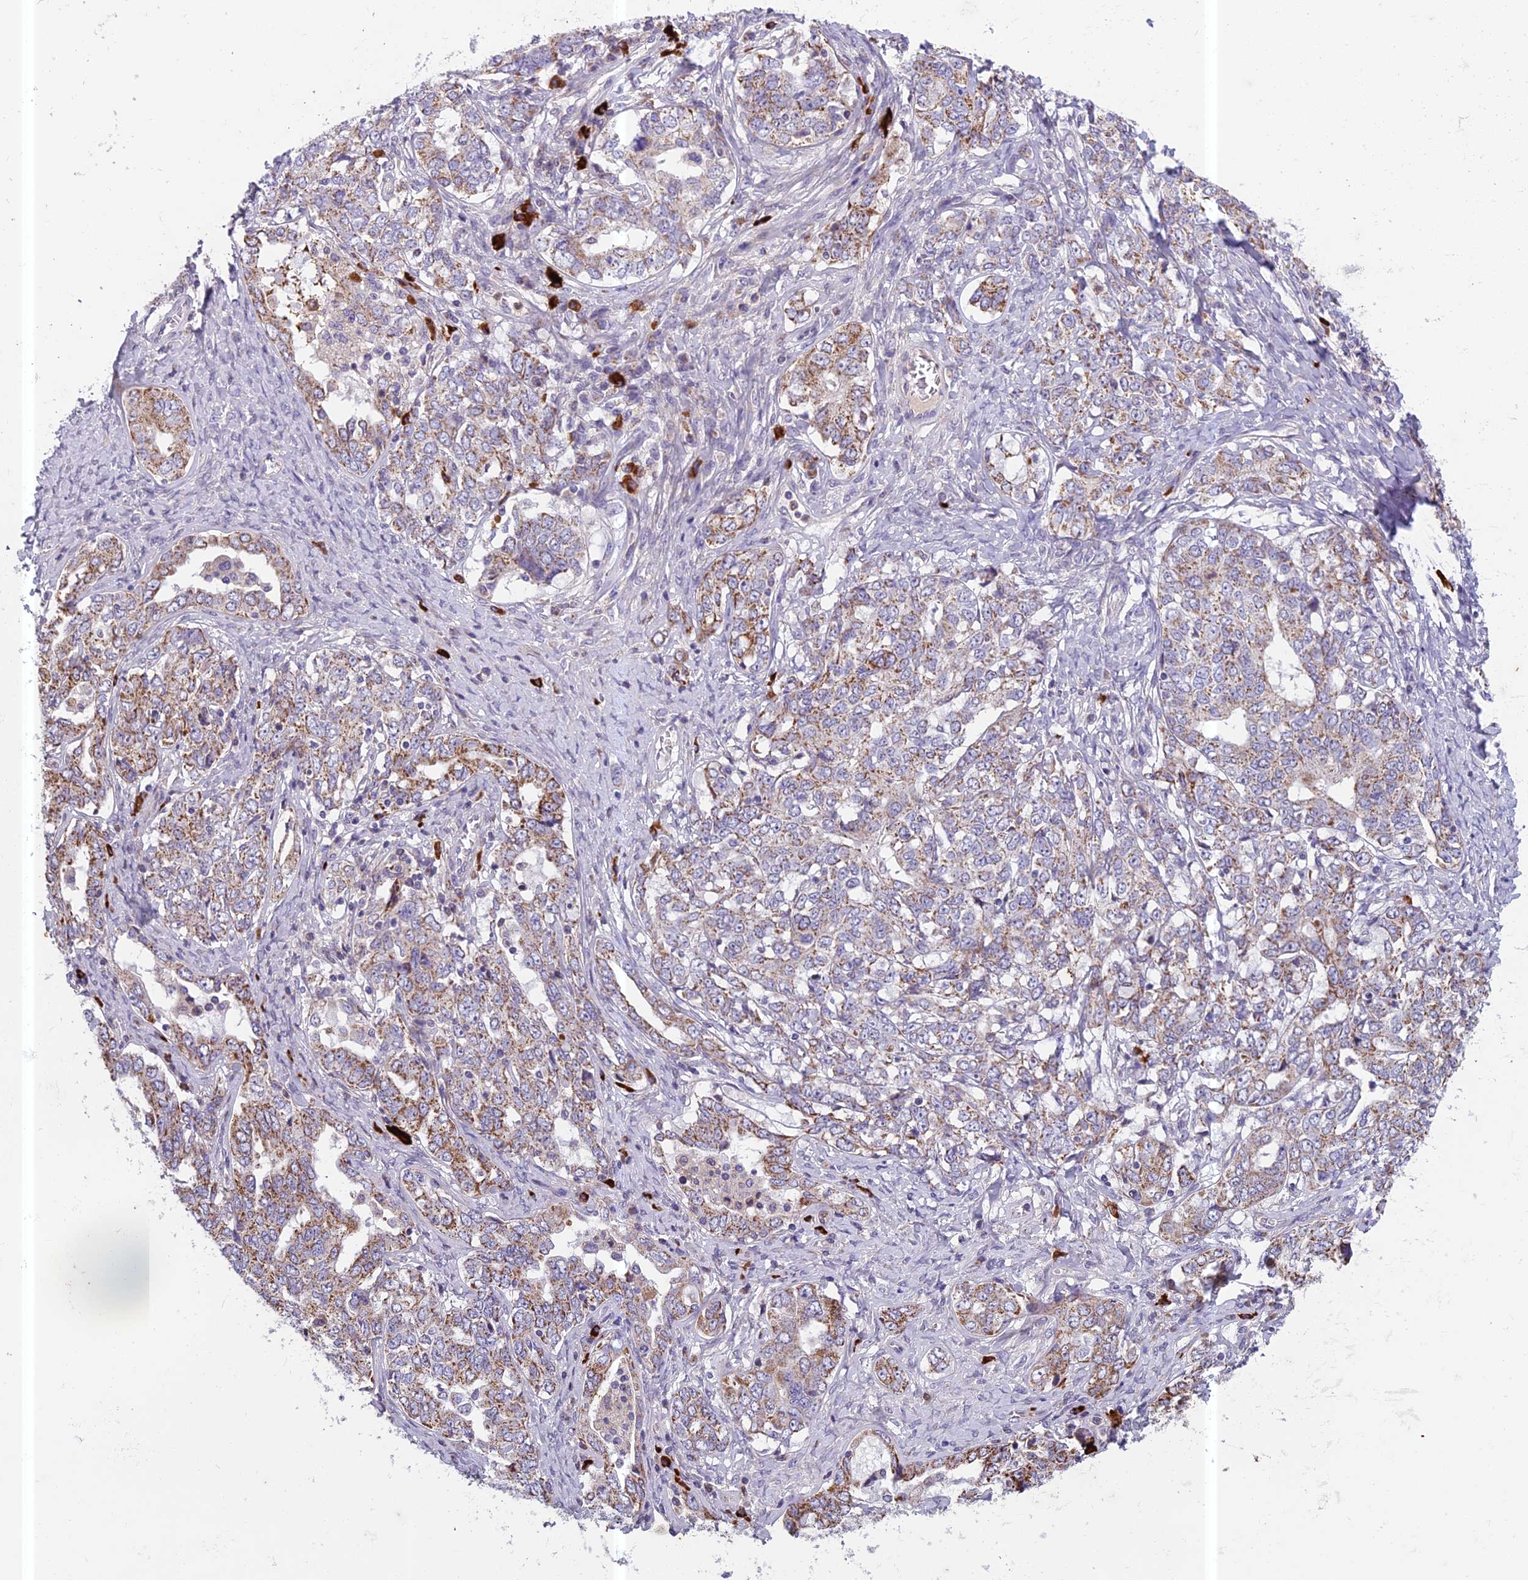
{"staining": {"intensity": "moderate", "quantity": "25%-75%", "location": "cytoplasmic/membranous"}, "tissue": "ovarian cancer", "cell_type": "Tumor cells", "image_type": "cancer", "snomed": [{"axis": "morphology", "description": "Carcinoma, endometroid"}, {"axis": "topography", "description": "Ovary"}], "caption": "The image displays immunohistochemical staining of ovarian cancer. There is moderate cytoplasmic/membranous staining is appreciated in about 25%-75% of tumor cells.", "gene": "ENSG00000188897", "patient": {"sex": "female", "age": 62}}